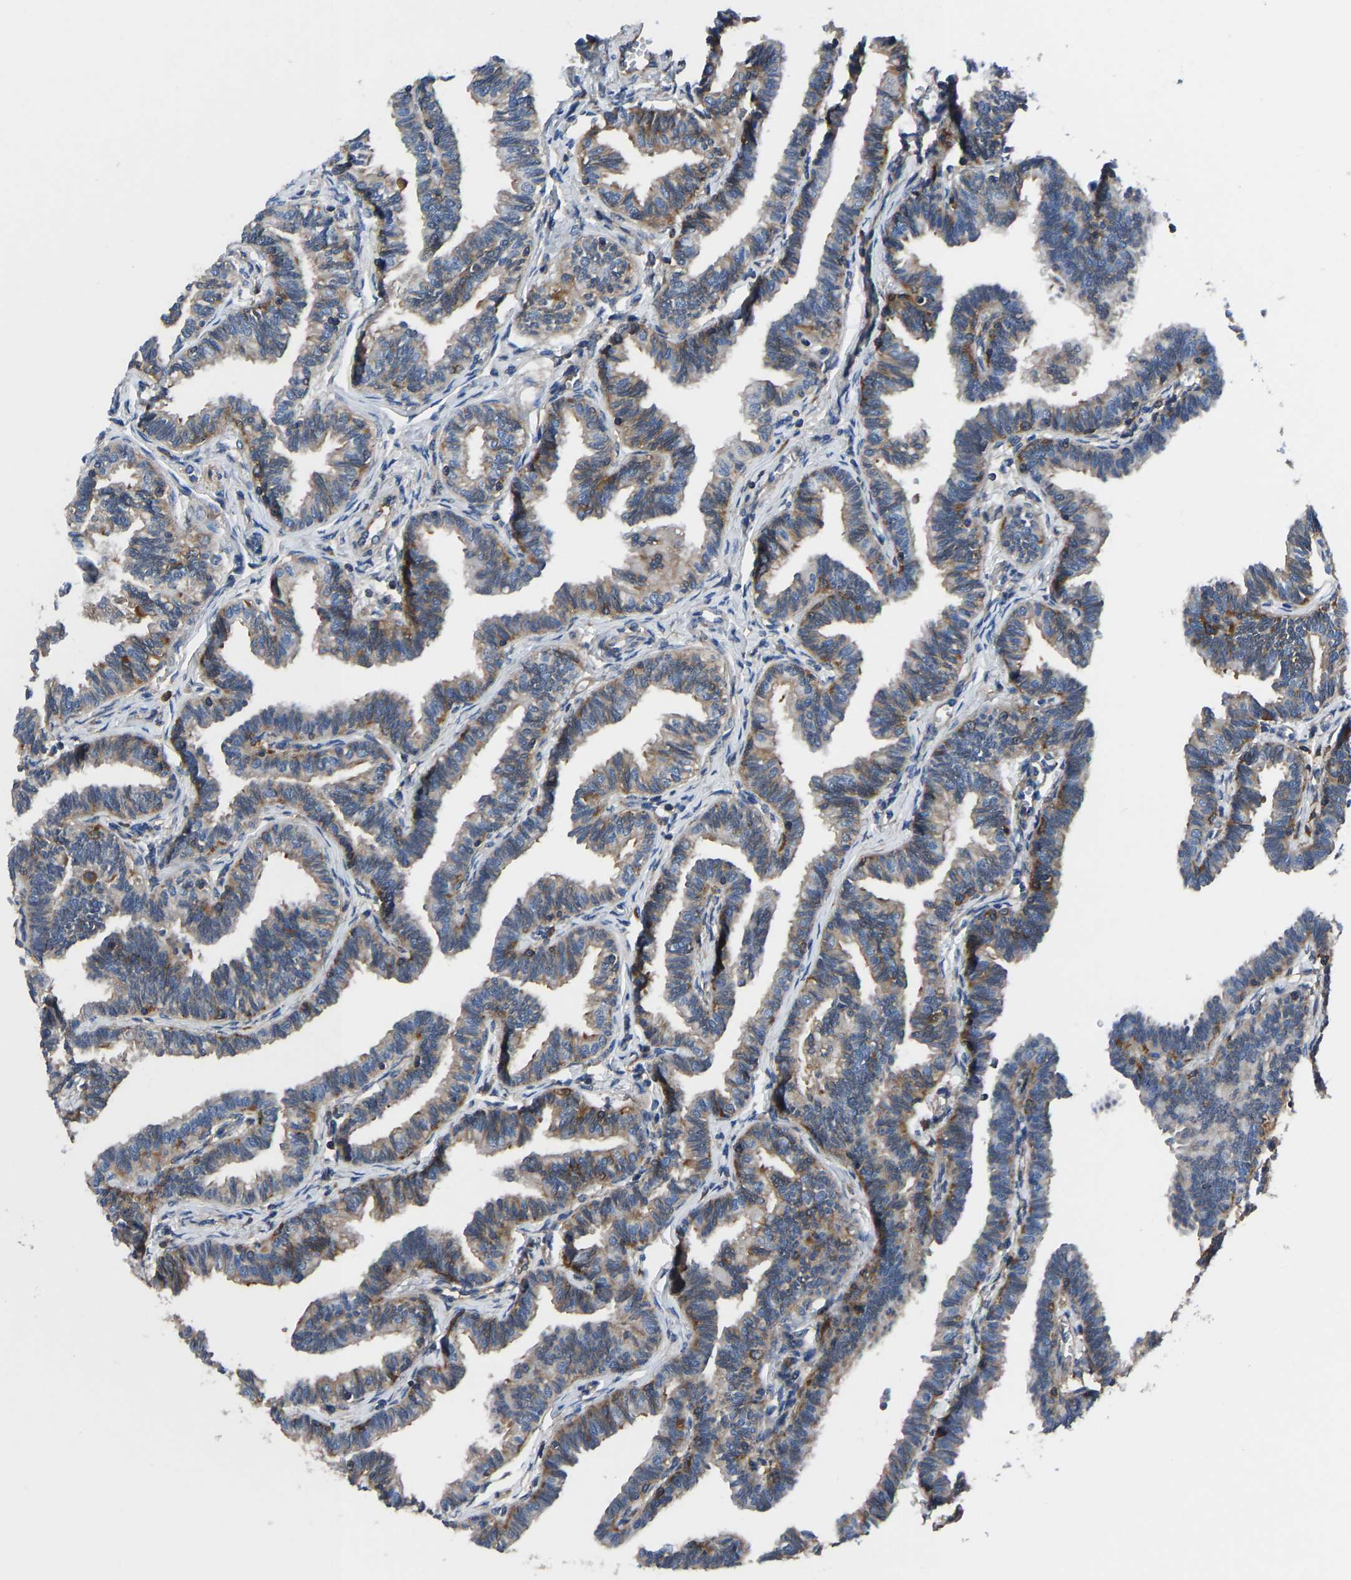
{"staining": {"intensity": "moderate", "quantity": ">75%", "location": "cytoplasmic/membranous"}, "tissue": "fallopian tube", "cell_type": "Glandular cells", "image_type": "normal", "snomed": [{"axis": "morphology", "description": "Normal tissue, NOS"}, {"axis": "topography", "description": "Fallopian tube"}, {"axis": "topography", "description": "Ovary"}], "caption": "Immunohistochemistry (IHC) of unremarkable human fallopian tube reveals medium levels of moderate cytoplasmic/membranous positivity in approximately >75% of glandular cells. Using DAB (brown) and hematoxylin (blue) stains, captured at high magnification using brightfield microscopy.", "gene": "PRKAR1A", "patient": {"sex": "female", "age": 23}}